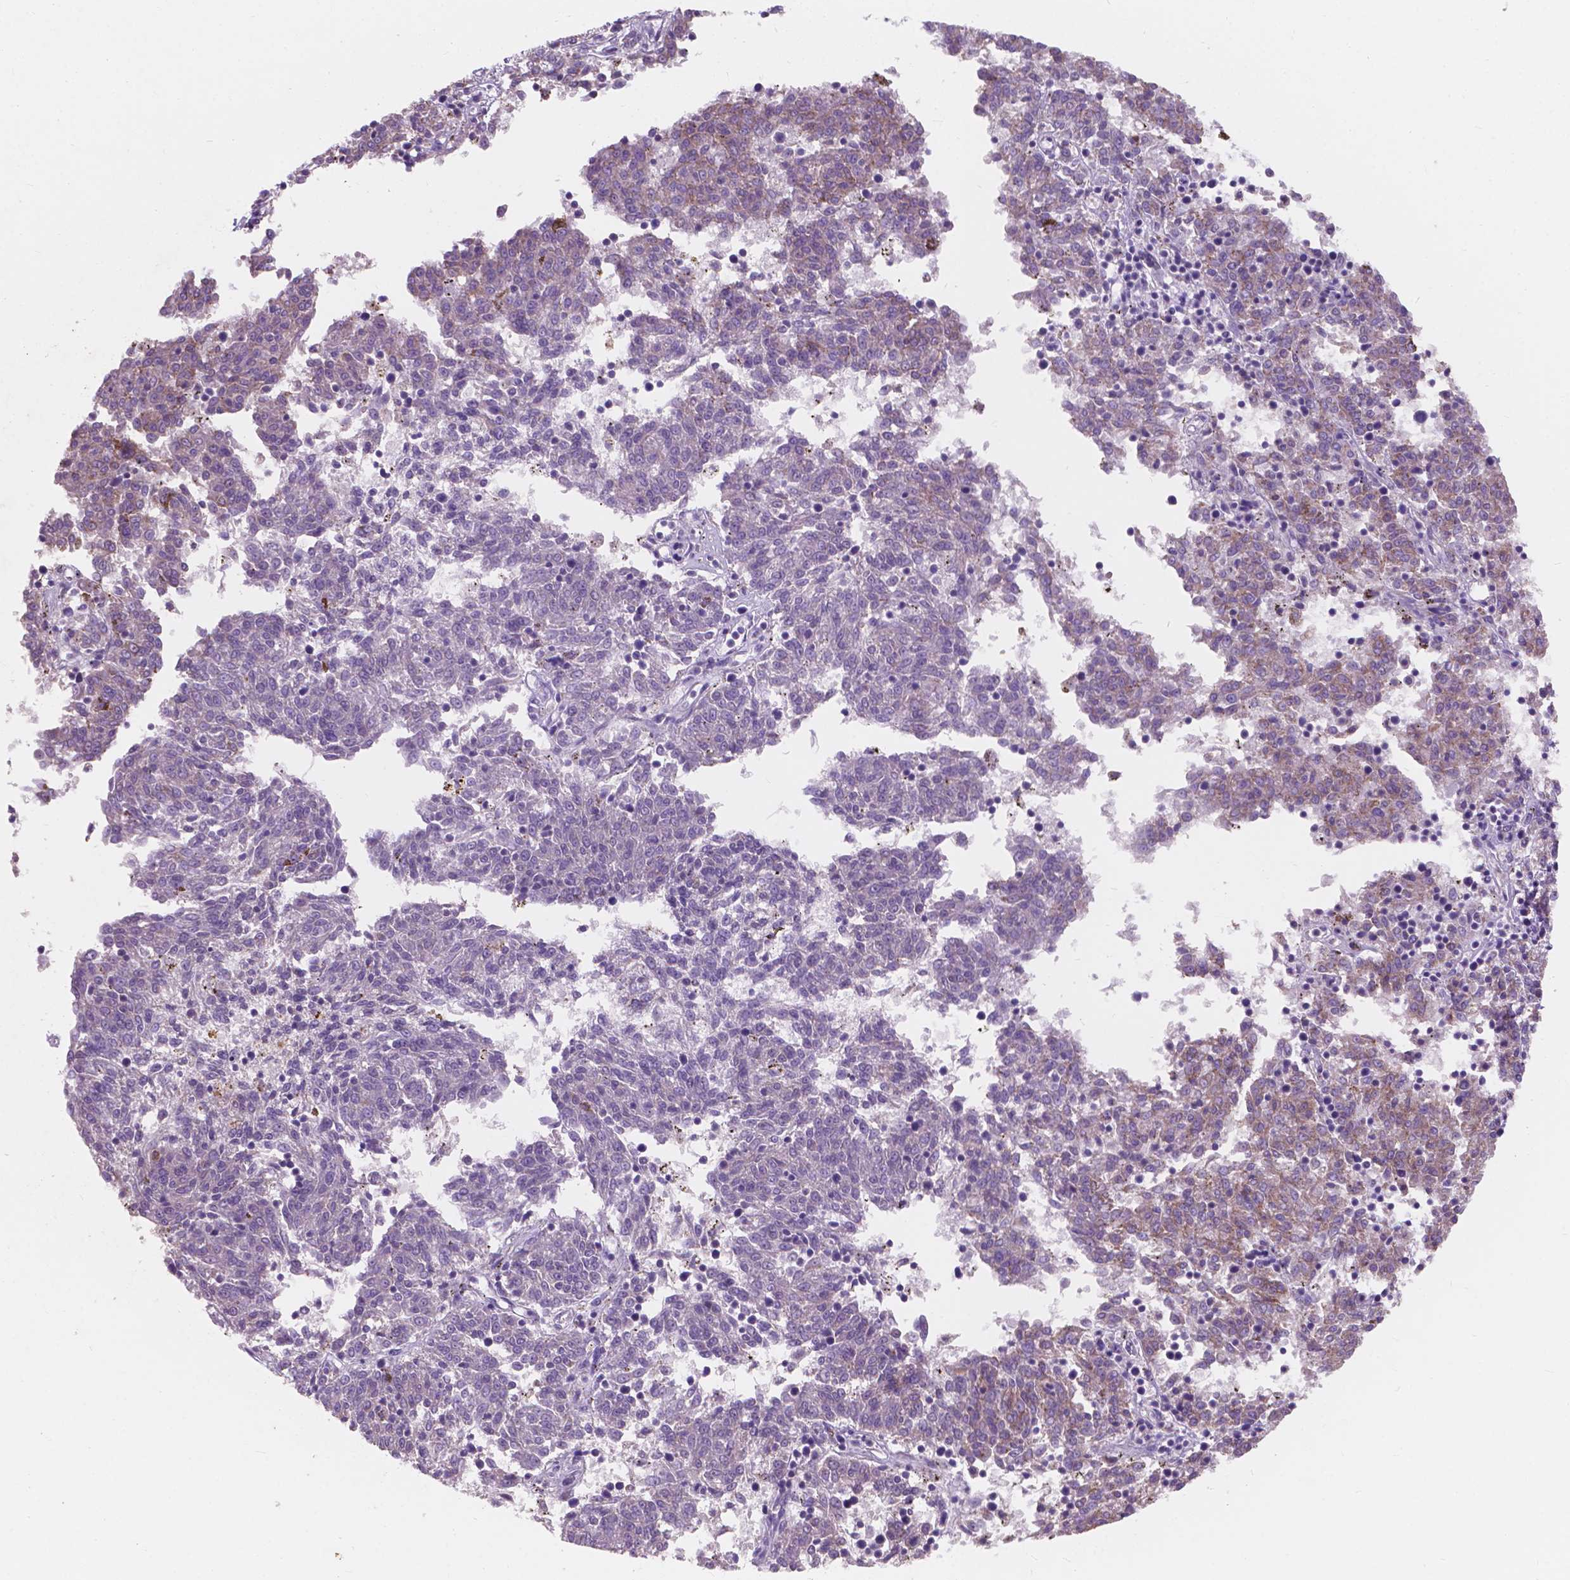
{"staining": {"intensity": "negative", "quantity": "none", "location": "none"}, "tissue": "melanoma", "cell_type": "Tumor cells", "image_type": "cancer", "snomed": [{"axis": "morphology", "description": "Malignant melanoma, NOS"}, {"axis": "topography", "description": "Skin"}], "caption": "Tumor cells show no significant staining in melanoma.", "gene": "IREB2", "patient": {"sex": "female", "age": 72}}